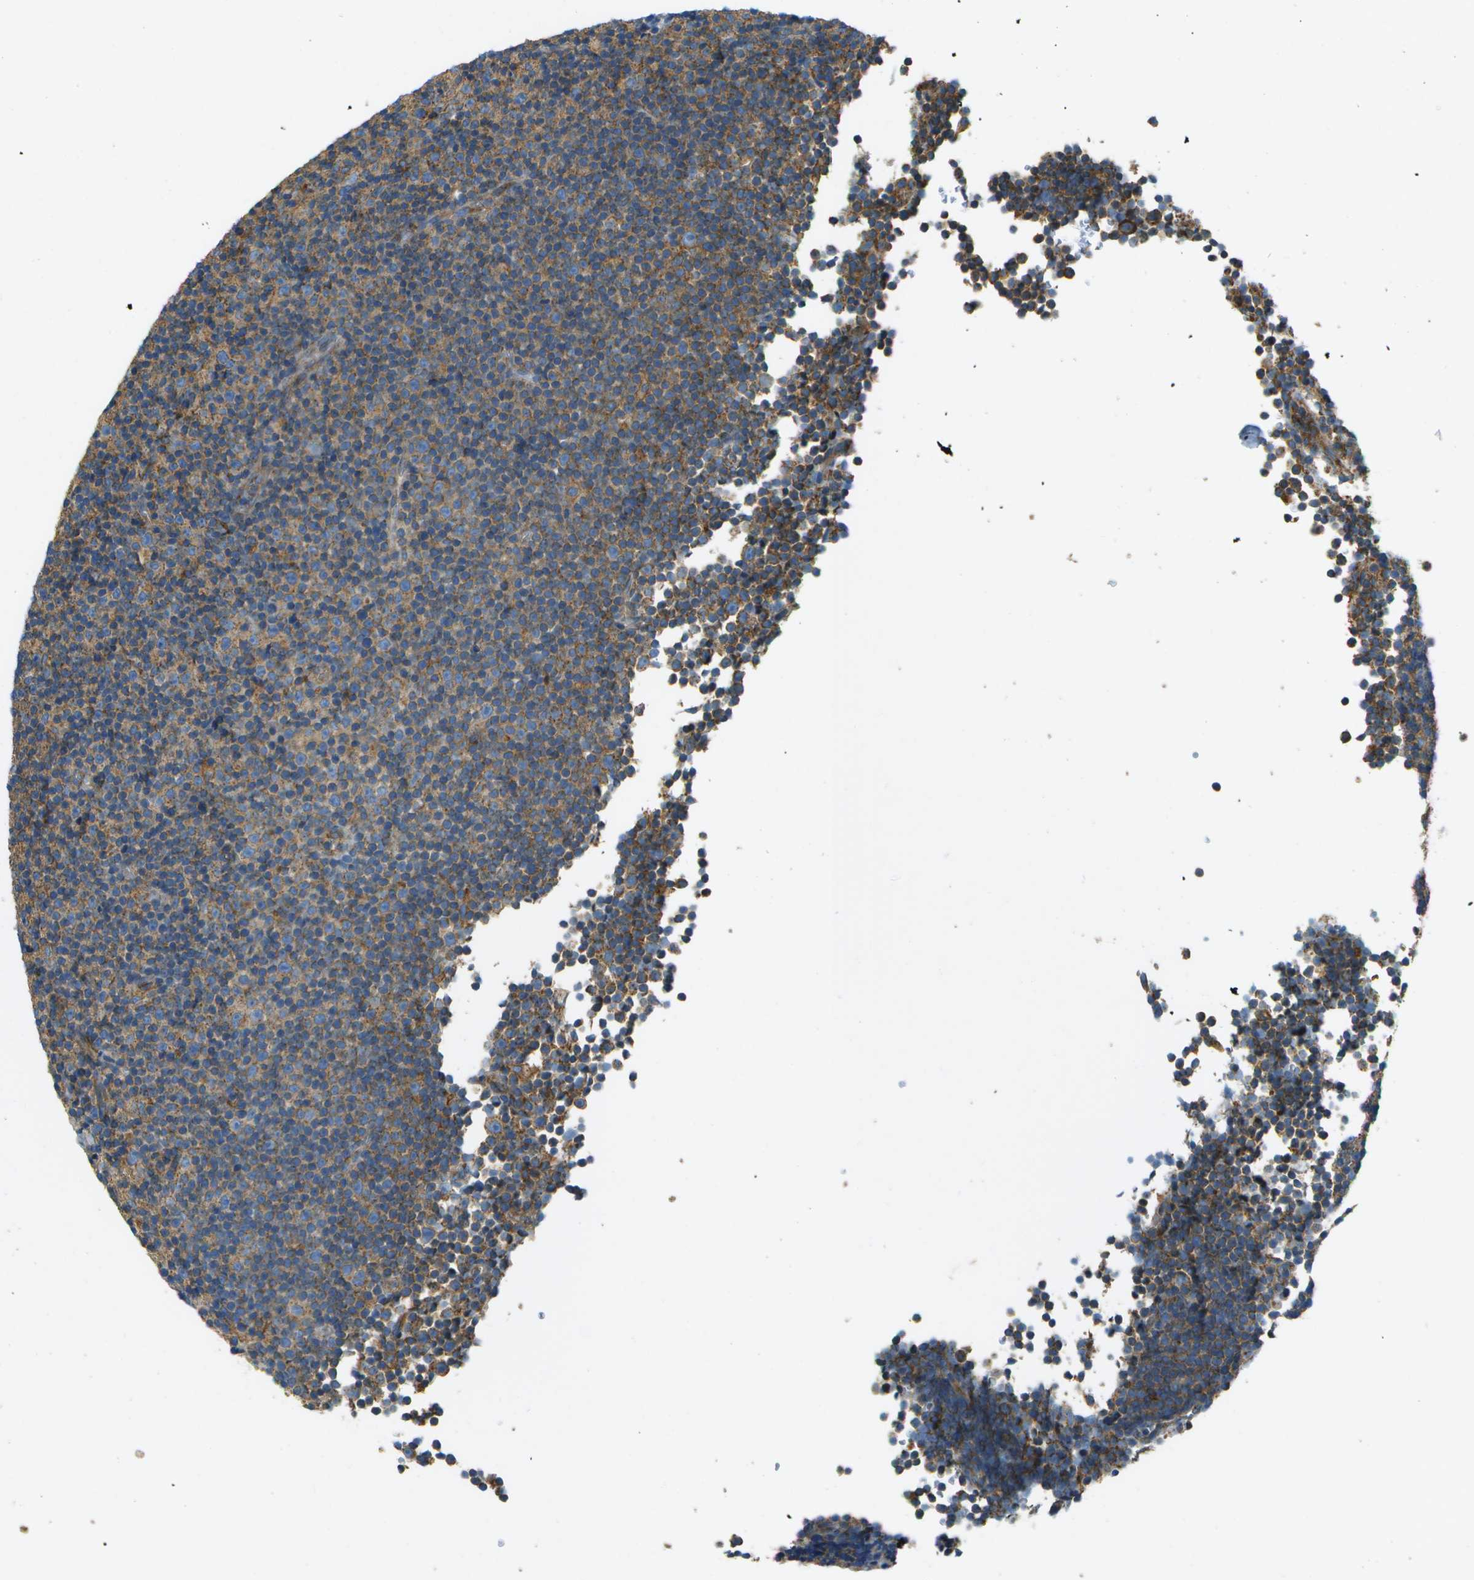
{"staining": {"intensity": "moderate", "quantity": "<25%", "location": "cytoplasmic/membranous"}, "tissue": "lymphoma", "cell_type": "Tumor cells", "image_type": "cancer", "snomed": [{"axis": "morphology", "description": "Malignant lymphoma, non-Hodgkin's type, Low grade"}, {"axis": "topography", "description": "Lymph node"}], "caption": "Protein staining of lymphoma tissue reveals moderate cytoplasmic/membranous staining in approximately <25% of tumor cells. (Stains: DAB in brown, nuclei in blue, Microscopy: brightfield microscopy at high magnification).", "gene": "CLTC", "patient": {"sex": "female", "age": 67}}